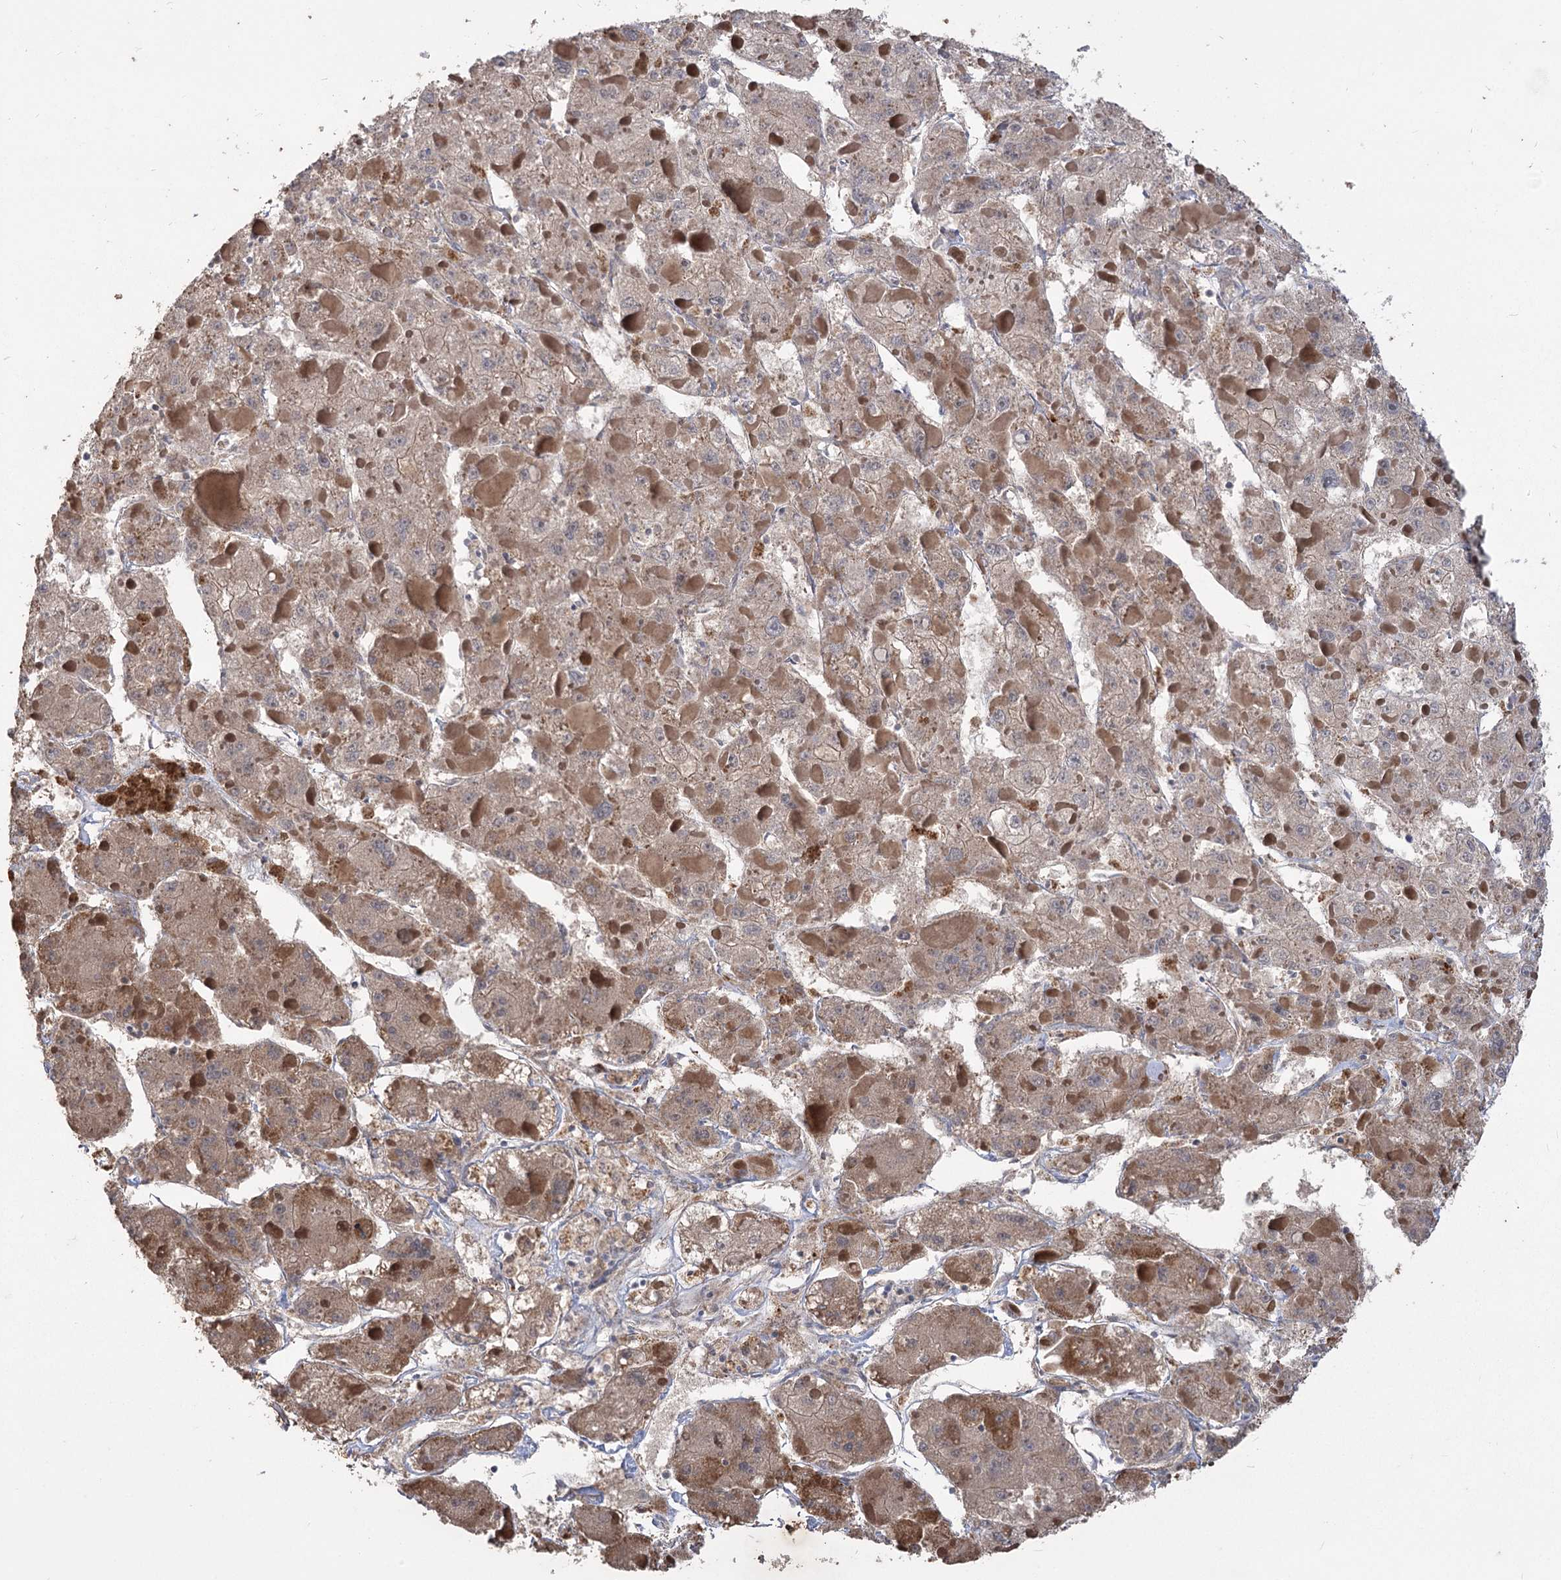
{"staining": {"intensity": "moderate", "quantity": ">75%", "location": "cytoplasmic/membranous"}, "tissue": "liver cancer", "cell_type": "Tumor cells", "image_type": "cancer", "snomed": [{"axis": "morphology", "description": "Carcinoma, Hepatocellular, NOS"}, {"axis": "topography", "description": "Liver"}], "caption": "A photomicrograph of human liver cancer stained for a protein shows moderate cytoplasmic/membranous brown staining in tumor cells.", "gene": "RIN2", "patient": {"sex": "female", "age": 73}}